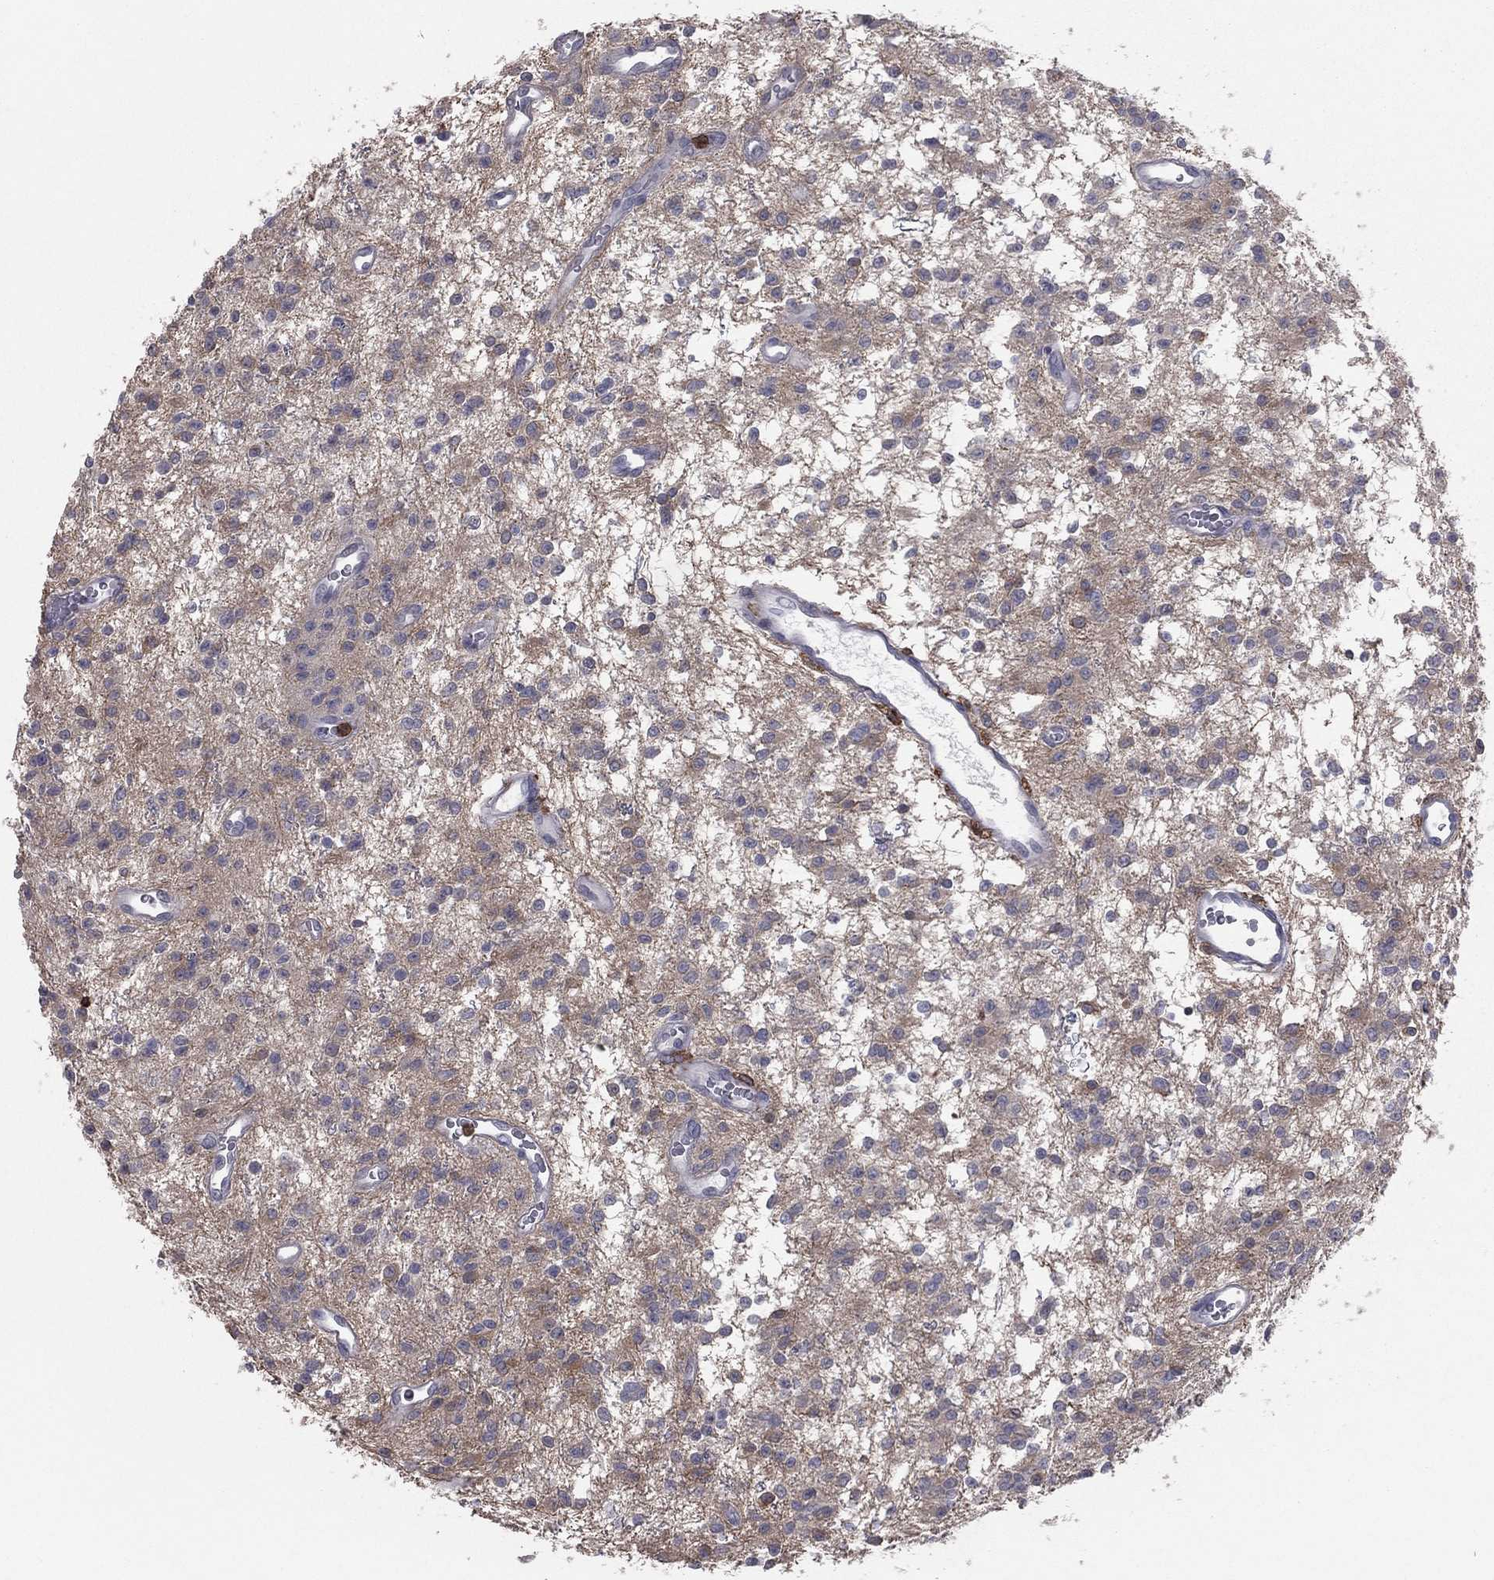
{"staining": {"intensity": "negative", "quantity": "none", "location": "none"}, "tissue": "glioma", "cell_type": "Tumor cells", "image_type": "cancer", "snomed": [{"axis": "morphology", "description": "Glioma, malignant, Low grade"}, {"axis": "topography", "description": "Brain"}], "caption": "High power microscopy image of an immunohistochemistry (IHC) micrograph of glioma, revealing no significant staining in tumor cells.", "gene": "PSTPIP1", "patient": {"sex": "female", "age": 45}}